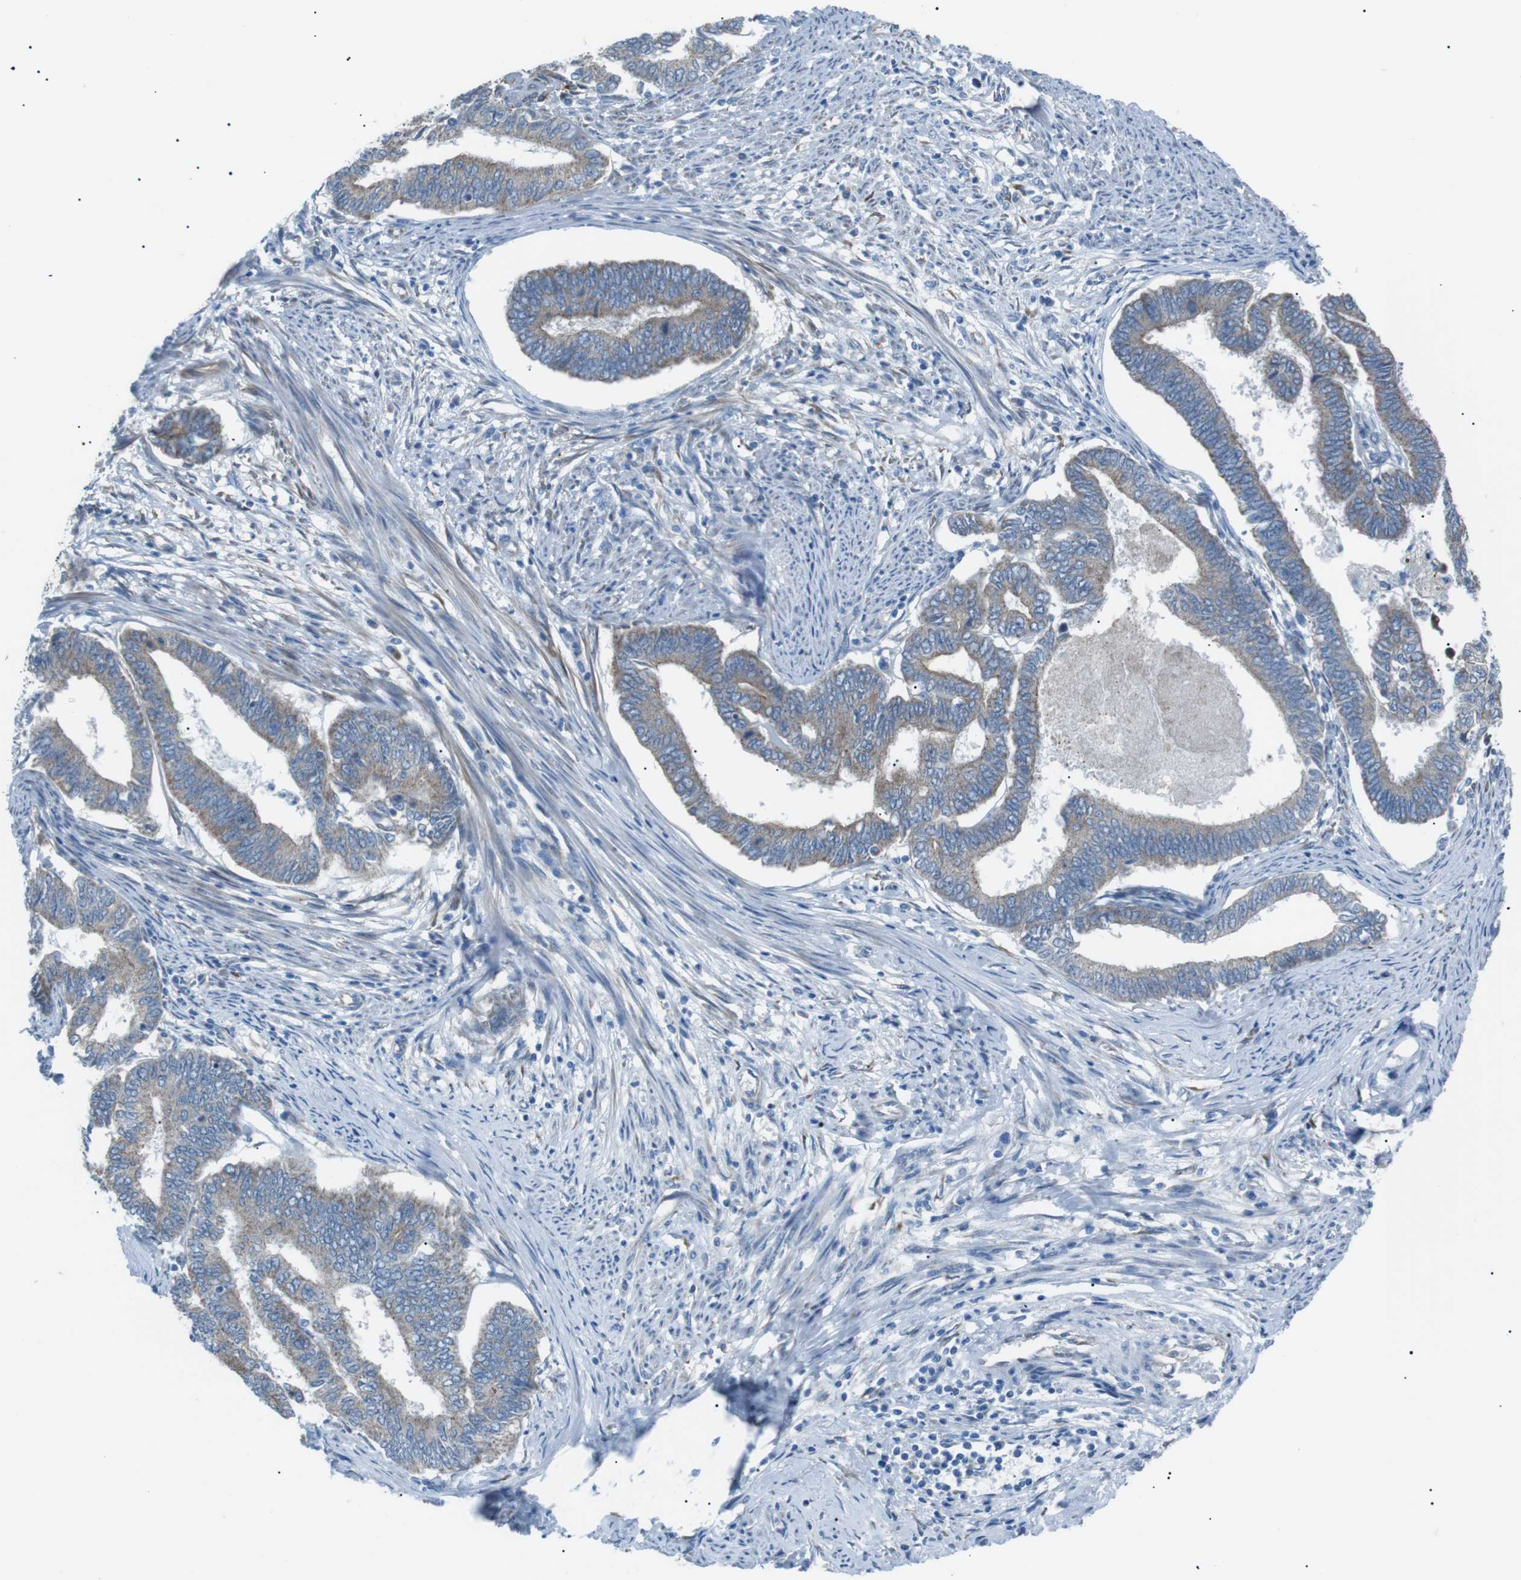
{"staining": {"intensity": "weak", "quantity": ">75%", "location": "cytoplasmic/membranous"}, "tissue": "endometrial cancer", "cell_type": "Tumor cells", "image_type": "cancer", "snomed": [{"axis": "morphology", "description": "Adenocarcinoma, NOS"}, {"axis": "topography", "description": "Endometrium"}], "caption": "Brown immunohistochemical staining in human endometrial cancer exhibits weak cytoplasmic/membranous positivity in approximately >75% of tumor cells. (DAB (3,3'-diaminobenzidine) IHC with brightfield microscopy, high magnification).", "gene": "MTARC2", "patient": {"sex": "female", "age": 86}}